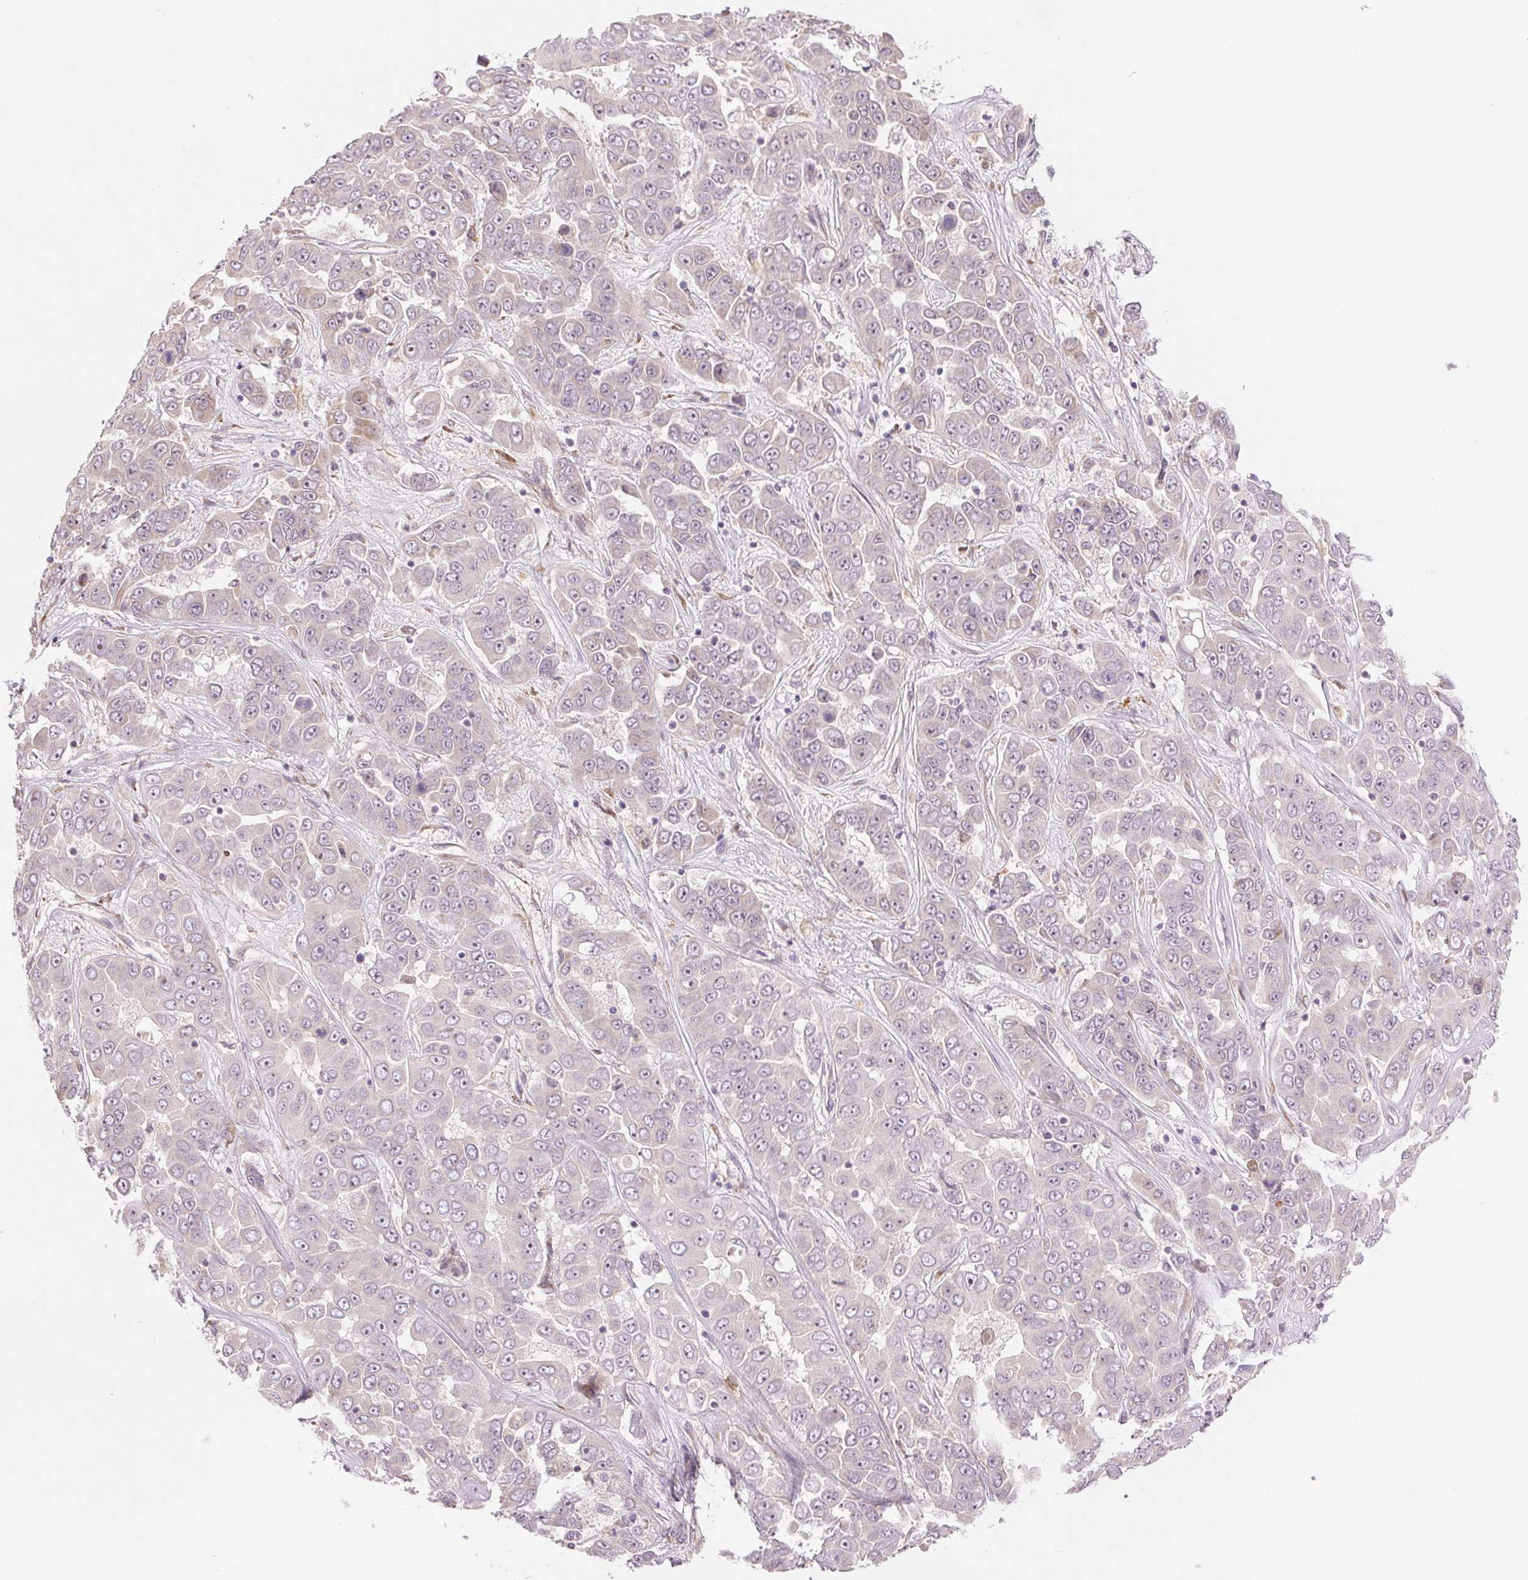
{"staining": {"intensity": "negative", "quantity": "none", "location": "none"}, "tissue": "liver cancer", "cell_type": "Tumor cells", "image_type": "cancer", "snomed": [{"axis": "morphology", "description": "Cholangiocarcinoma"}, {"axis": "topography", "description": "Liver"}], "caption": "A photomicrograph of liver cancer (cholangiocarcinoma) stained for a protein reveals no brown staining in tumor cells.", "gene": "METTL17", "patient": {"sex": "female", "age": 52}}